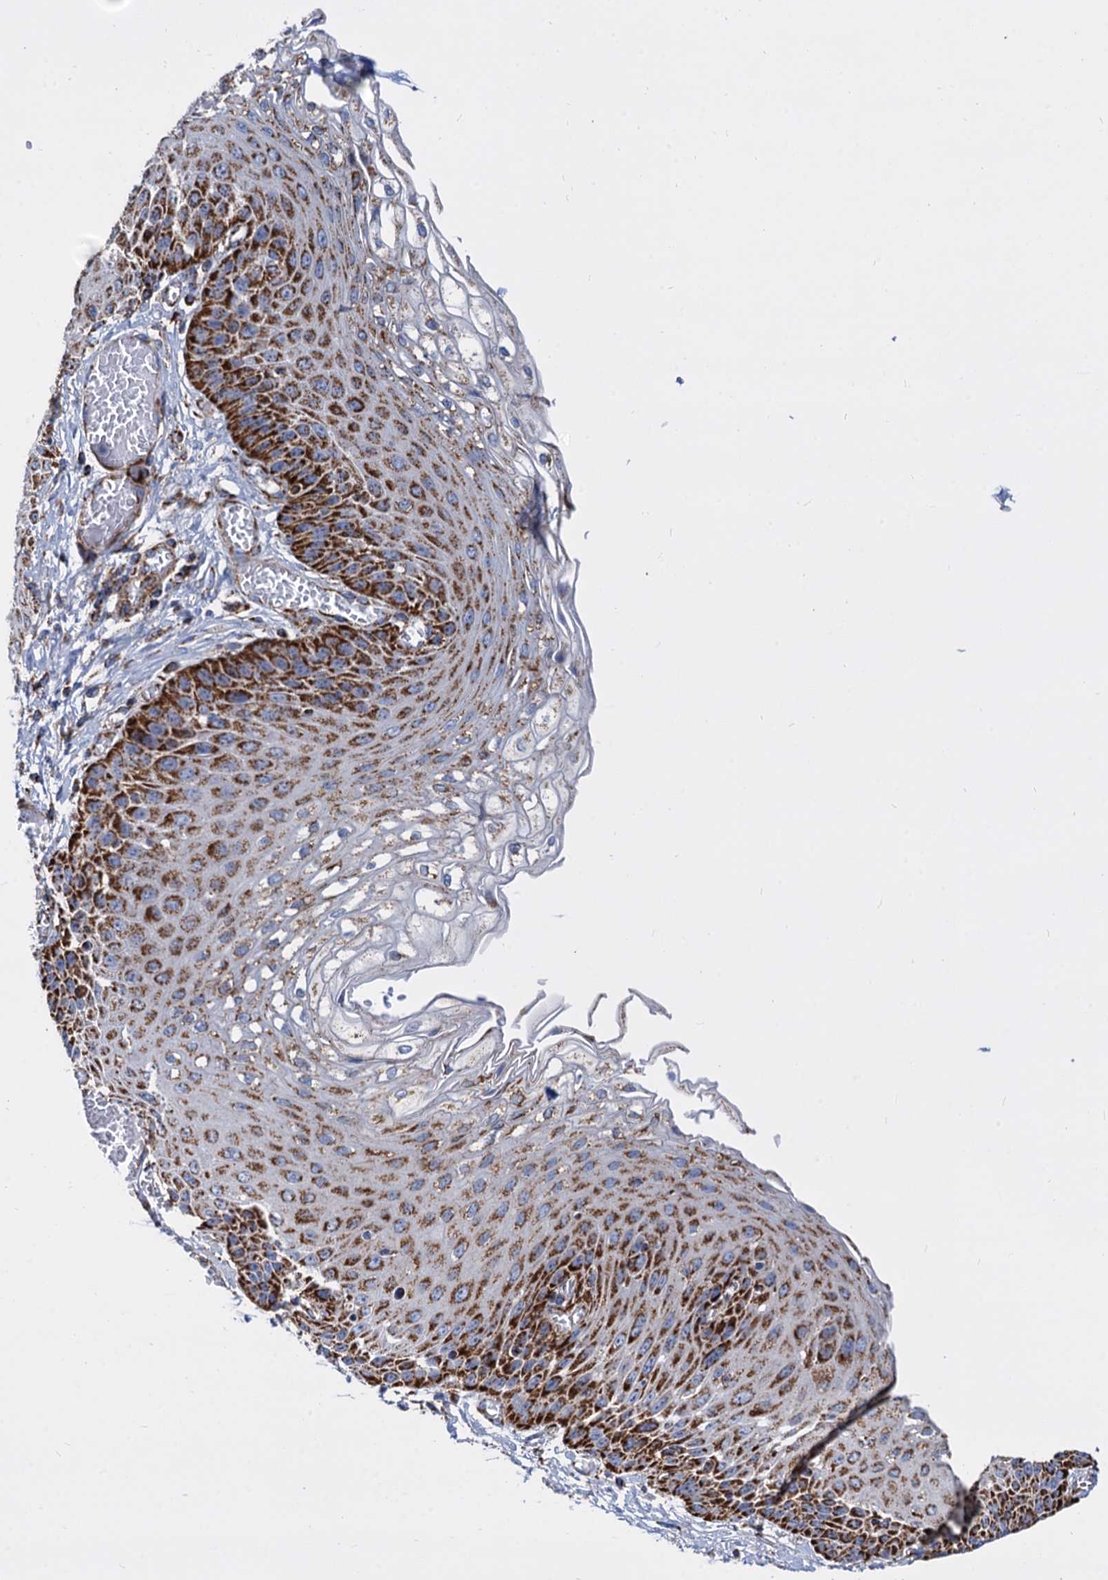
{"staining": {"intensity": "strong", "quantity": ">75%", "location": "cytoplasmic/membranous"}, "tissue": "esophagus", "cell_type": "Squamous epithelial cells", "image_type": "normal", "snomed": [{"axis": "morphology", "description": "Normal tissue, NOS"}, {"axis": "topography", "description": "Esophagus"}], "caption": "This photomicrograph demonstrates immunohistochemistry (IHC) staining of benign human esophagus, with high strong cytoplasmic/membranous expression in about >75% of squamous epithelial cells.", "gene": "TIMM10", "patient": {"sex": "male", "age": 81}}